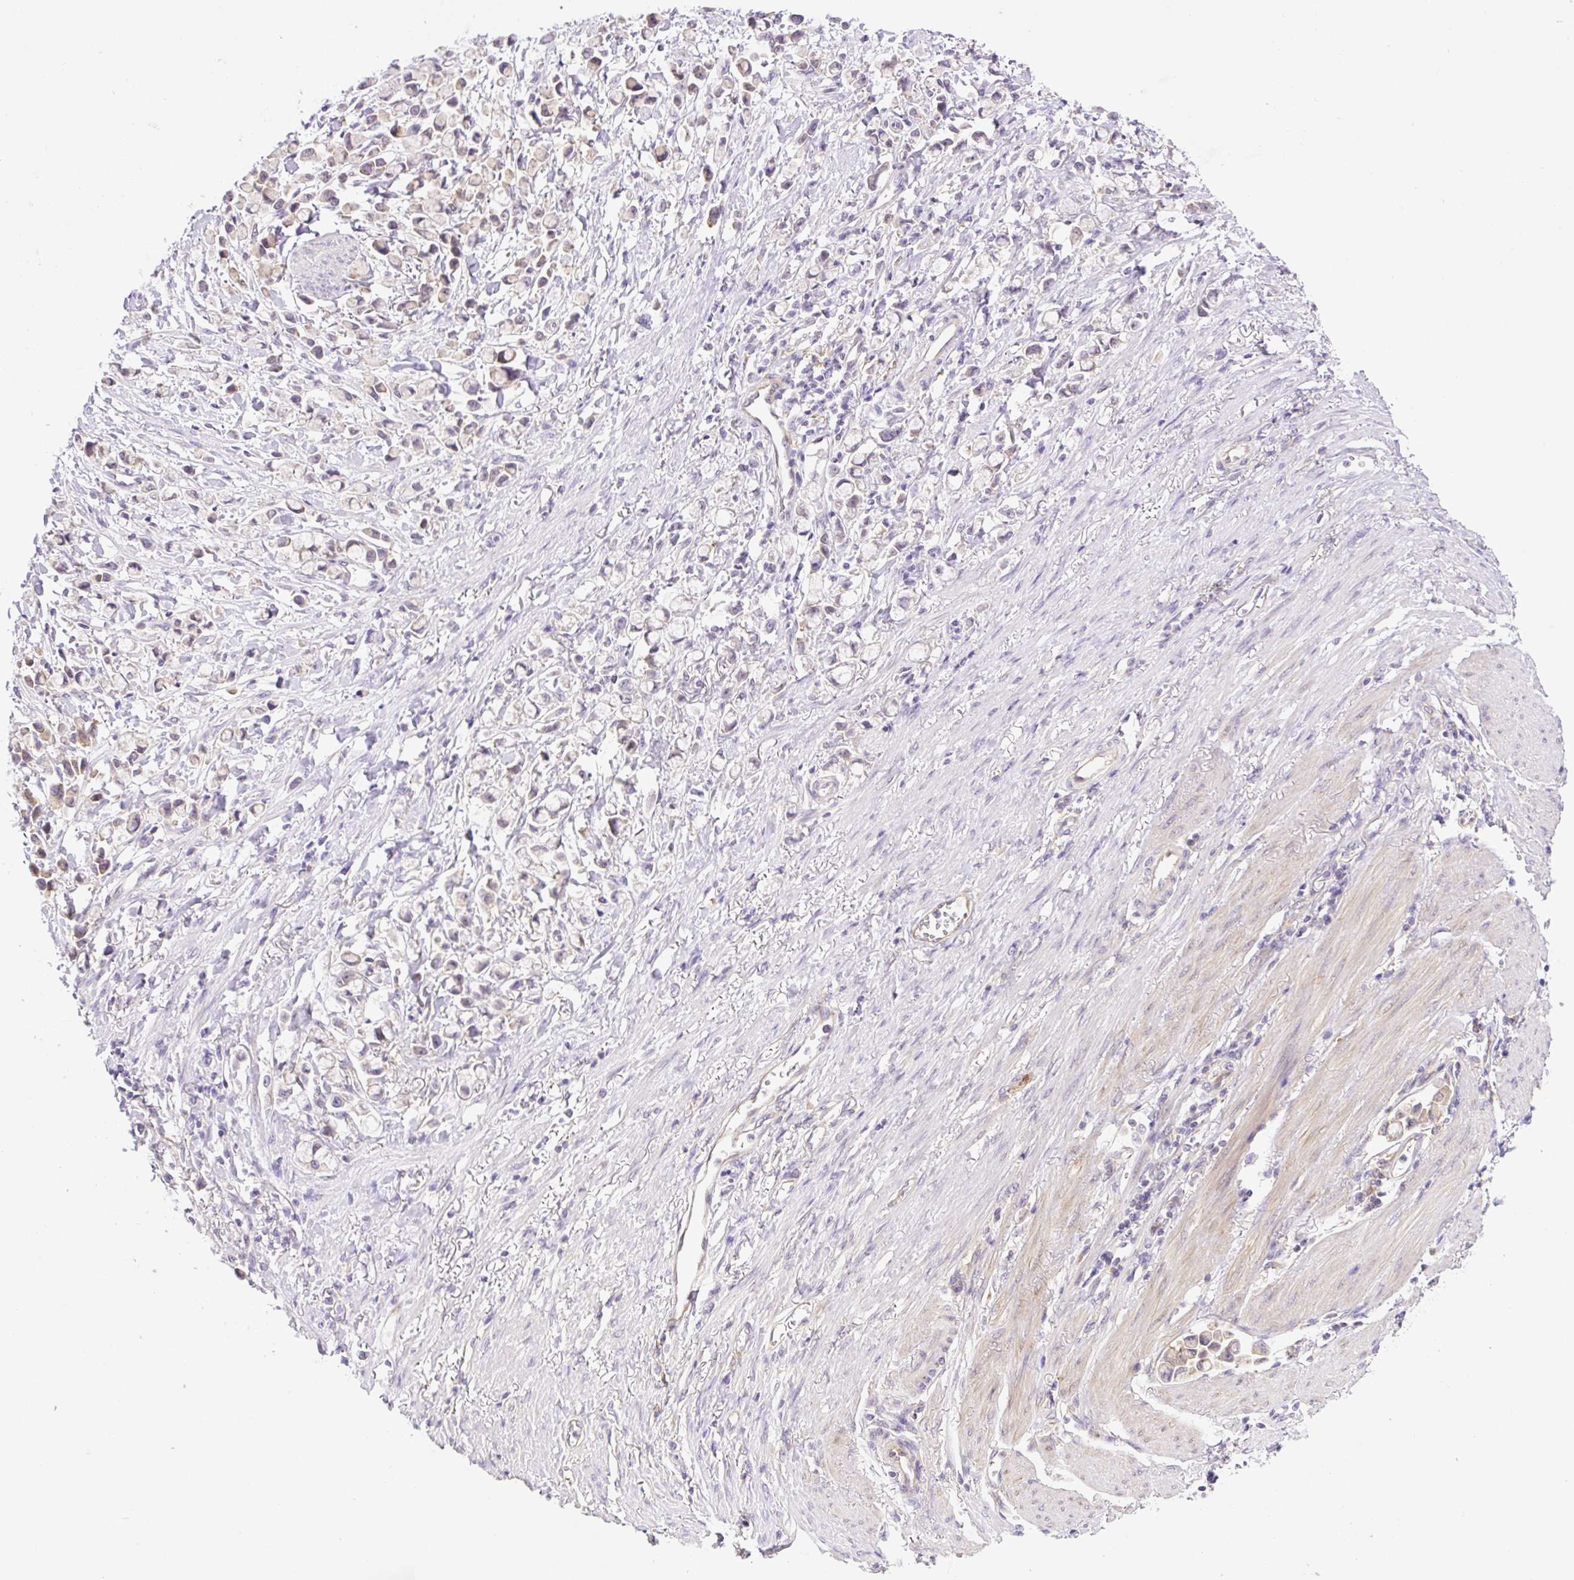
{"staining": {"intensity": "negative", "quantity": "none", "location": "none"}, "tissue": "stomach cancer", "cell_type": "Tumor cells", "image_type": "cancer", "snomed": [{"axis": "morphology", "description": "Adenocarcinoma, NOS"}, {"axis": "topography", "description": "Stomach"}], "caption": "The photomicrograph demonstrates no significant expression in tumor cells of stomach cancer (adenocarcinoma). The staining was performed using DAB (3,3'-diaminobenzidine) to visualize the protein expression in brown, while the nuclei were stained in blue with hematoxylin (Magnification: 20x).", "gene": "CAMK2B", "patient": {"sex": "female", "age": 81}}